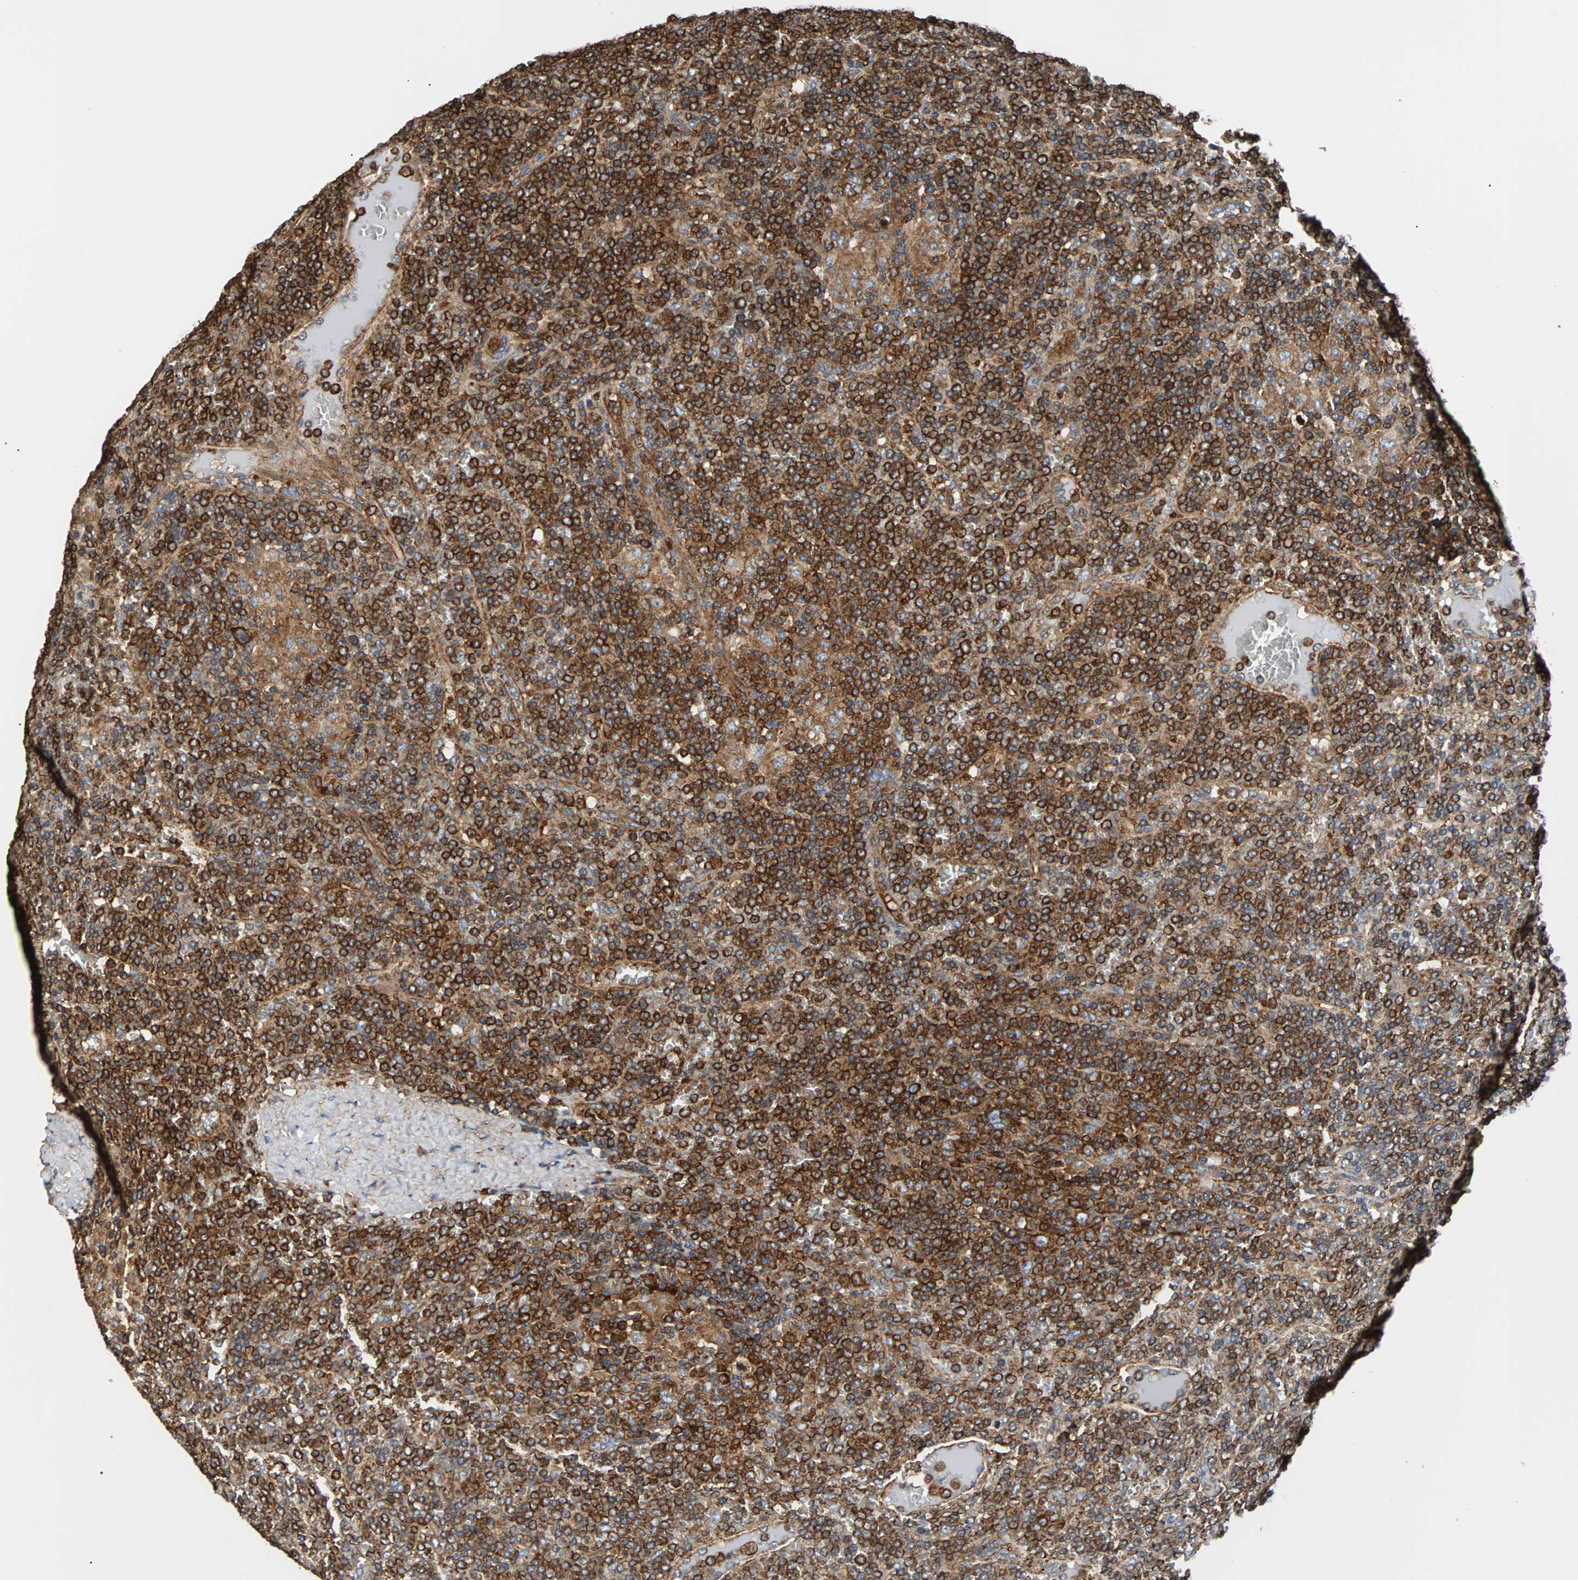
{"staining": {"intensity": "strong", "quantity": ">75%", "location": "cytoplasmic/membranous"}, "tissue": "lymphoma", "cell_type": "Tumor cells", "image_type": "cancer", "snomed": [{"axis": "morphology", "description": "Malignant lymphoma, non-Hodgkin's type, Low grade"}, {"axis": "topography", "description": "Spleen"}], "caption": "Tumor cells reveal strong cytoplasmic/membranous positivity in about >75% of cells in malignant lymphoma, non-Hodgkin's type (low-grade). (brown staining indicates protein expression, while blue staining denotes nuclei).", "gene": "PLCG2", "patient": {"sex": "female", "age": 19}}